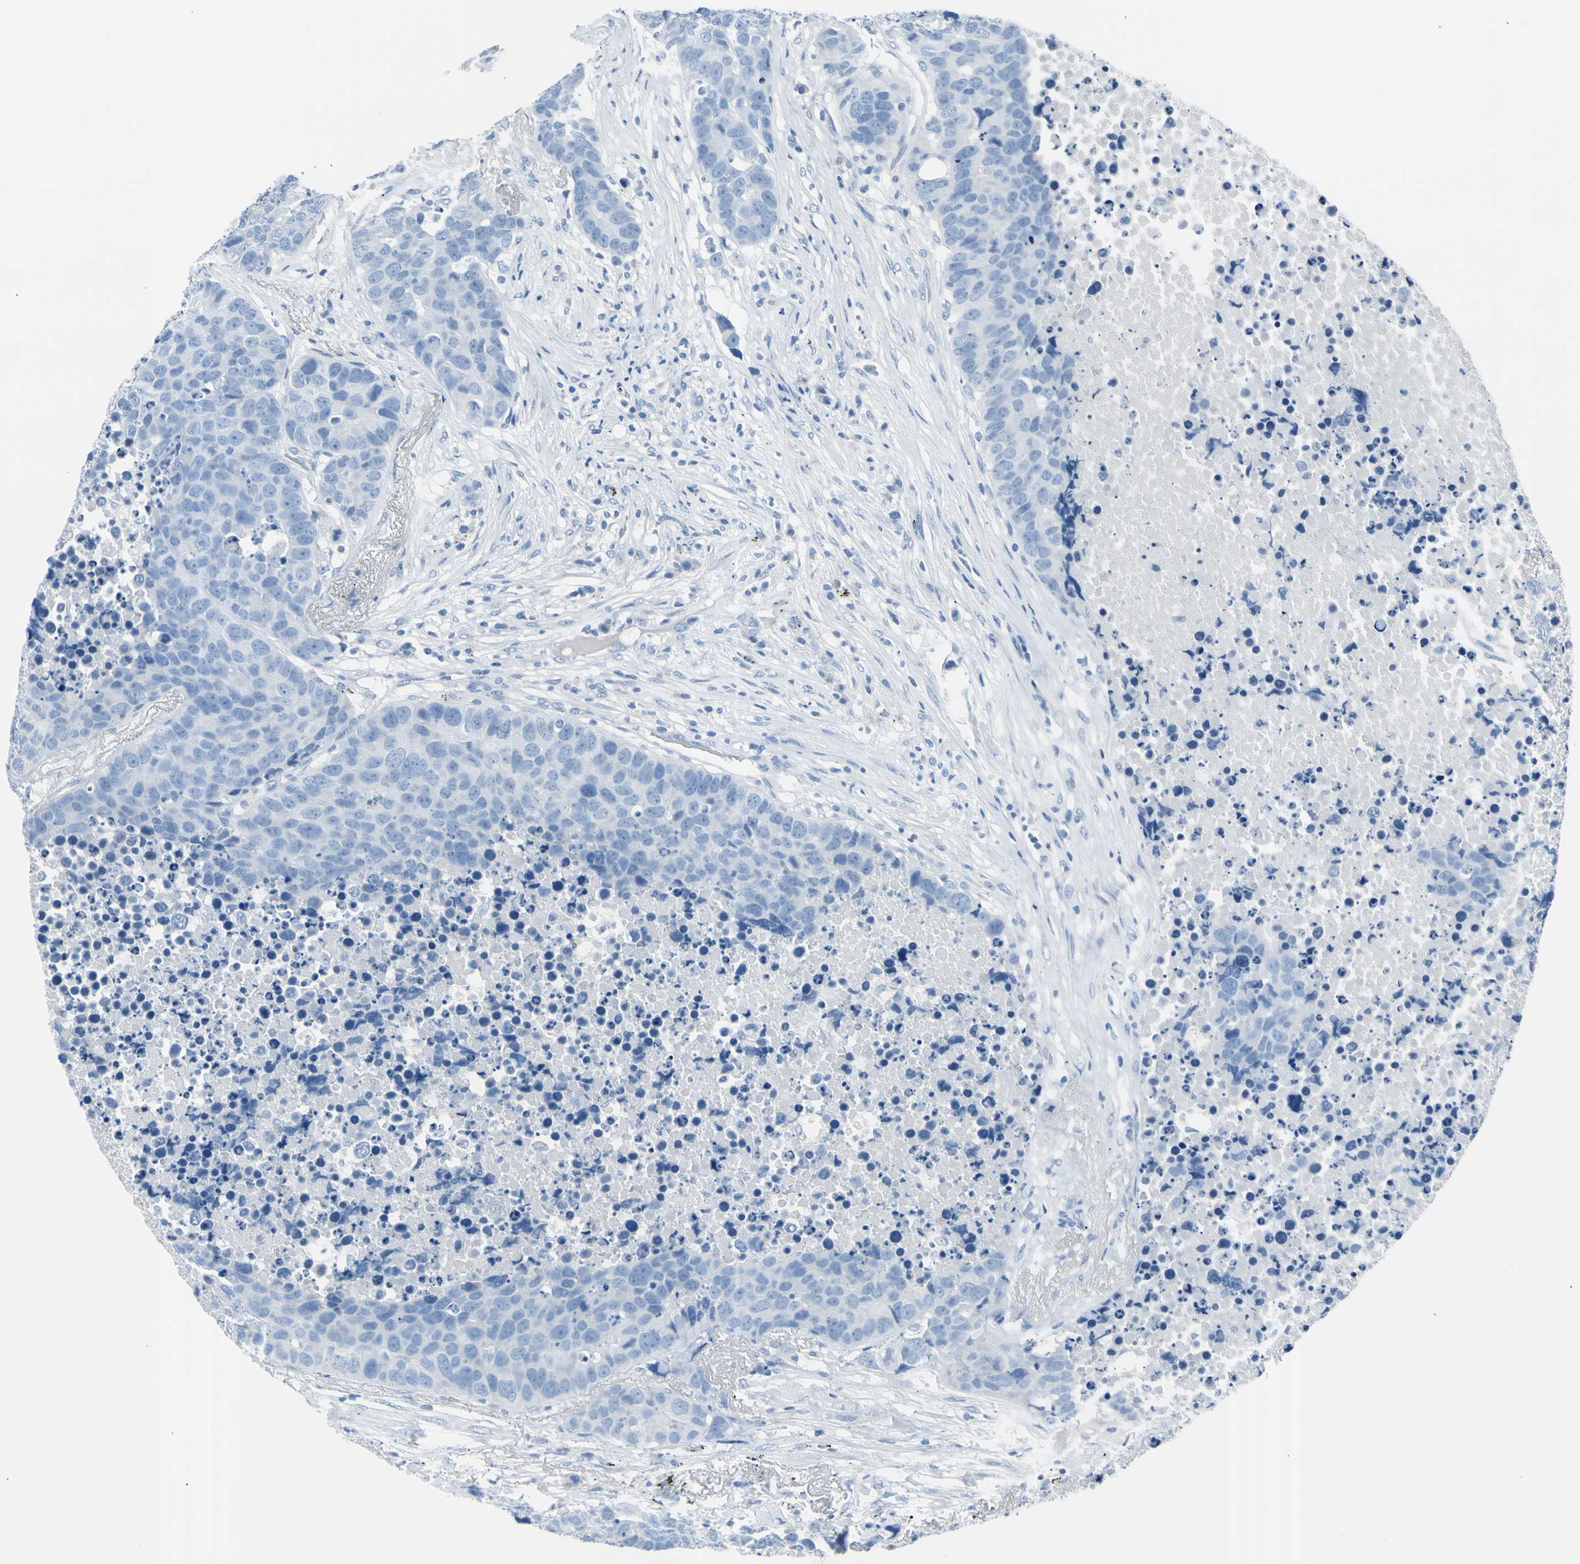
{"staining": {"intensity": "negative", "quantity": "none", "location": "none"}, "tissue": "carcinoid", "cell_type": "Tumor cells", "image_type": "cancer", "snomed": [{"axis": "morphology", "description": "Carcinoid, malignant, NOS"}, {"axis": "topography", "description": "Lung"}], "caption": "Tumor cells show no significant staining in carcinoid (malignant). (IHC, brightfield microscopy, high magnification).", "gene": "TPO", "patient": {"sex": "male", "age": 60}}